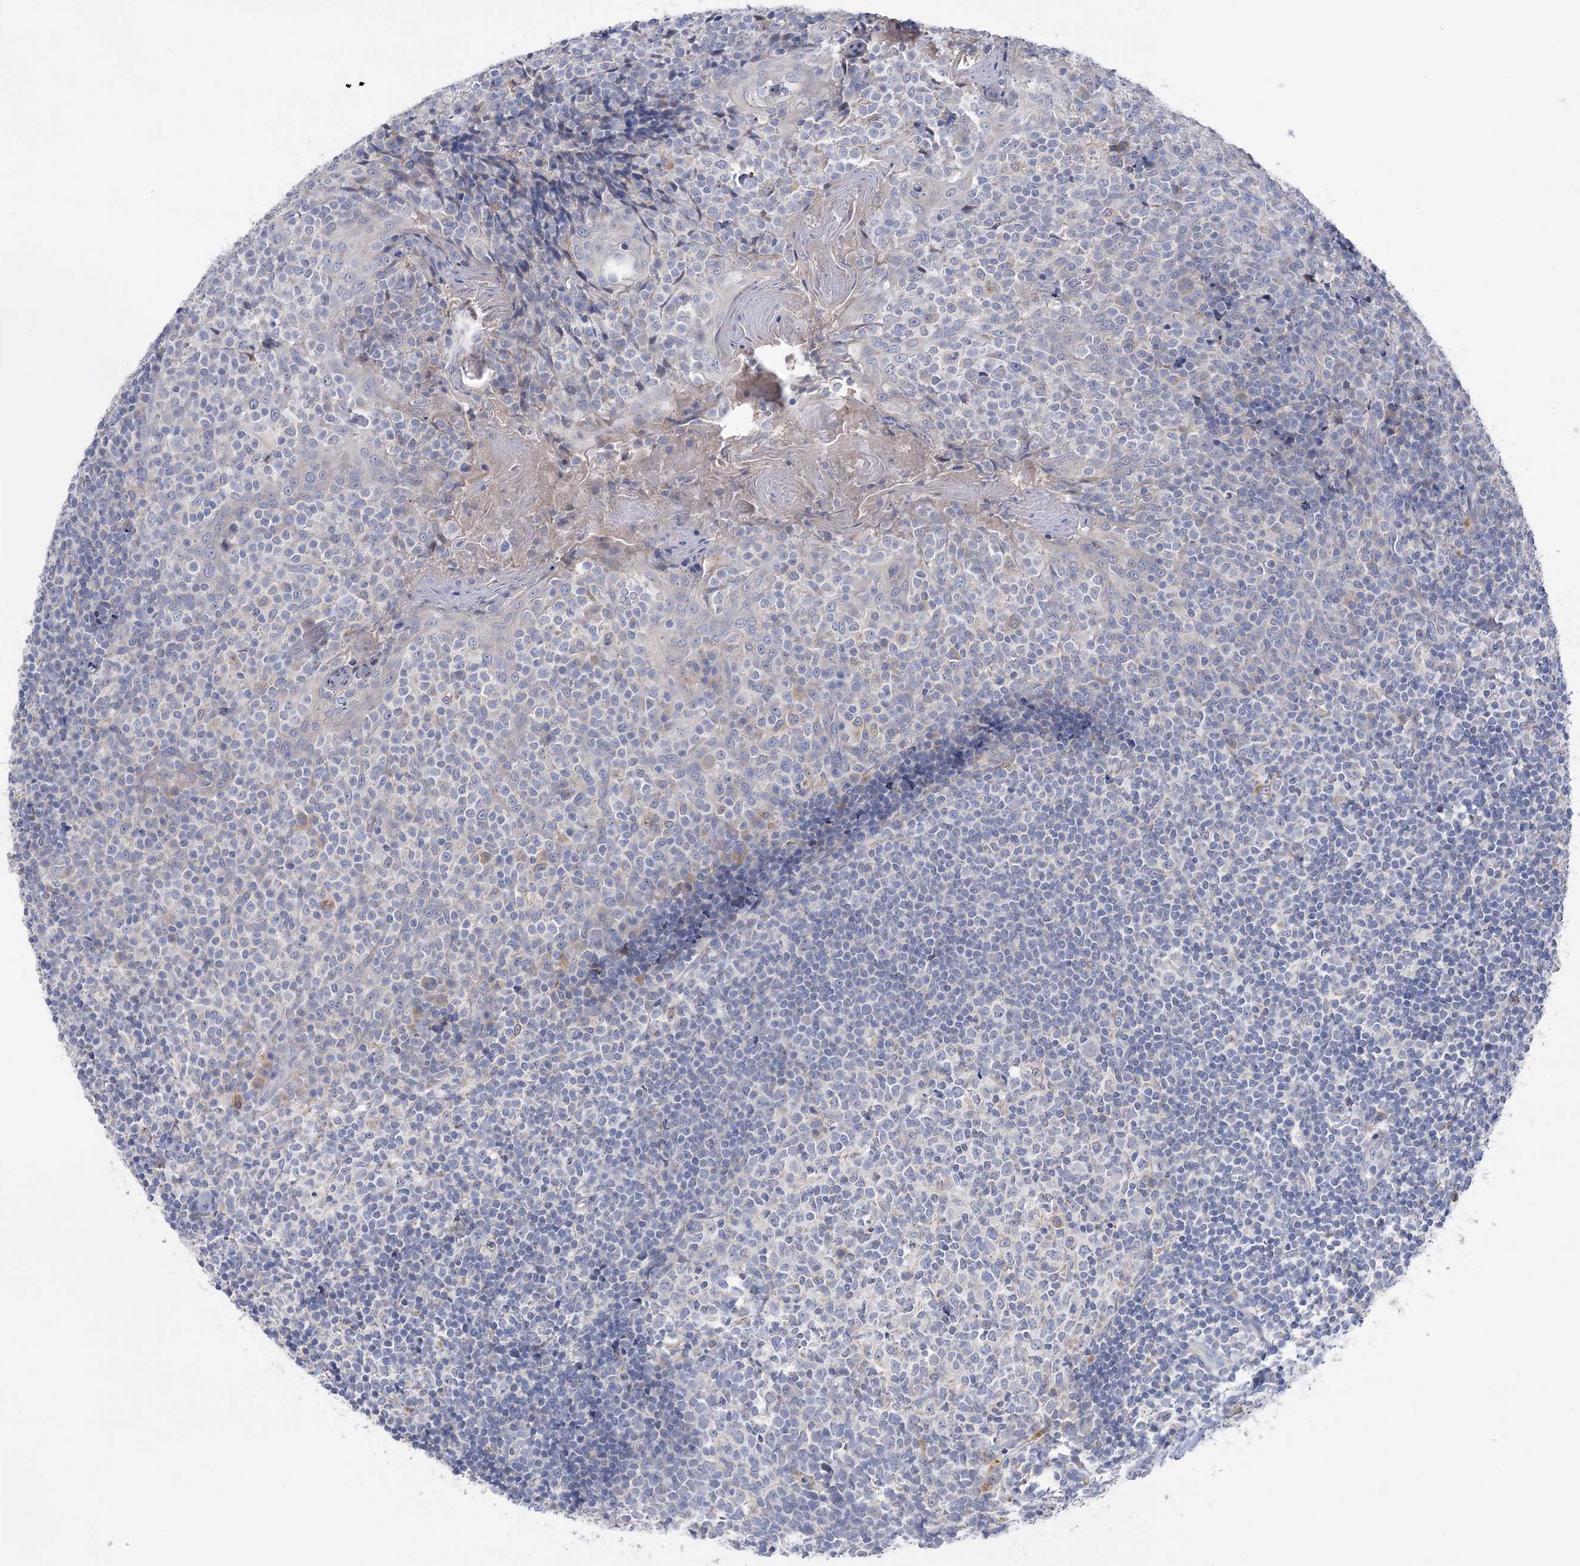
{"staining": {"intensity": "weak", "quantity": "<25%", "location": "cytoplasmic/membranous"}, "tissue": "tonsil", "cell_type": "Germinal center cells", "image_type": "normal", "snomed": [{"axis": "morphology", "description": "Normal tissue, NOS"}, {"axis": "topography", "description": "Tonsil"}], "caption": "Human tonsil stained for a protein using immunohistochemistry (IHC) demonstrates no staining in germinal center cells.", "gene": "MTCH2", "patient": {"sex": "female", "age": 19}}